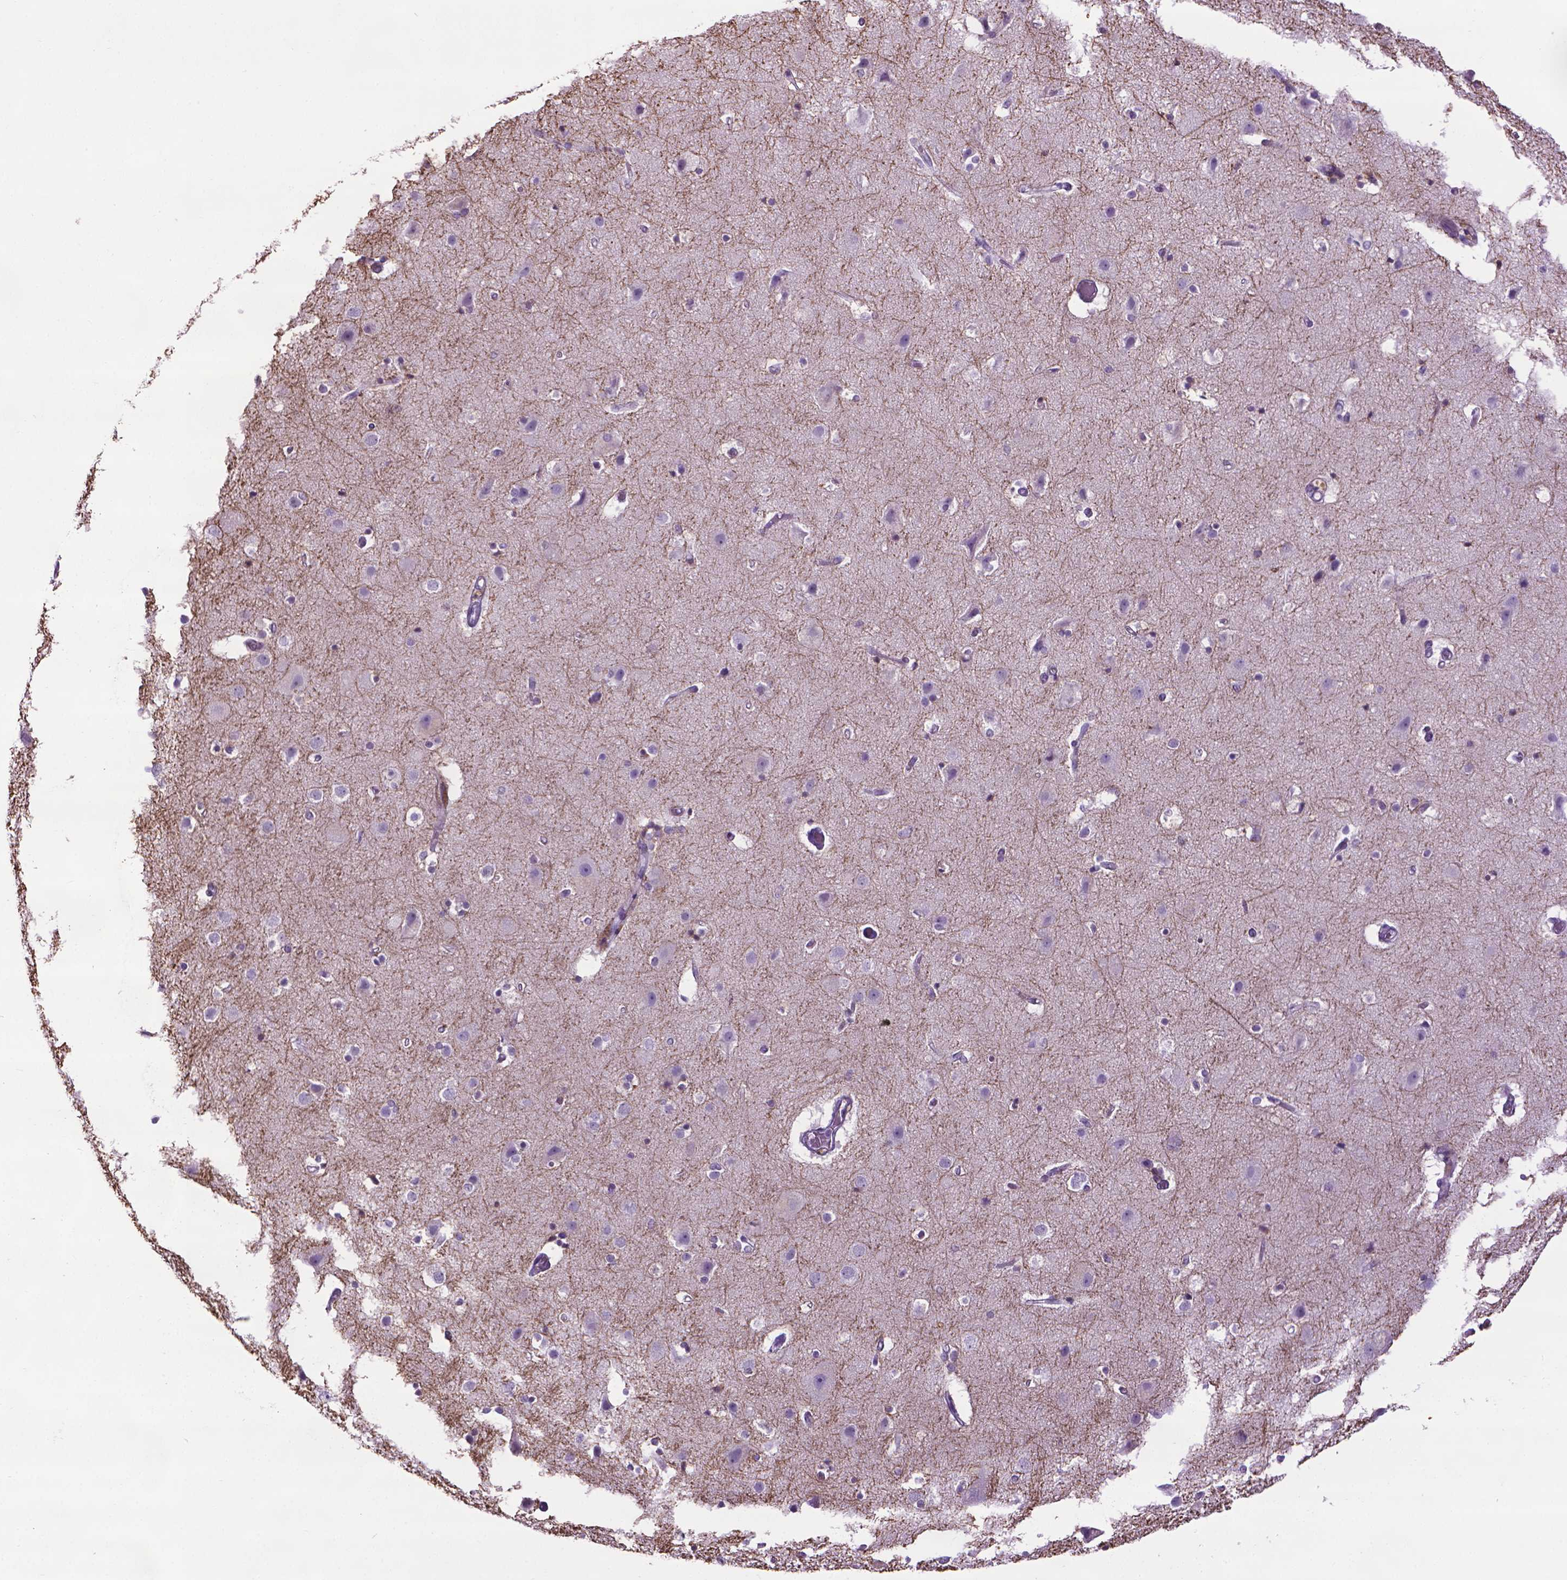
{"staining": {"intensity": "negative", "quantity": "none", "location": "none"}, "tissue": "cerebral cortex", "cell_type": "Endothelial cells", "image_type": "normal", "snomed": [{"axis": "morphology", "description": "Normal tissue, NOS"}, {"axis": "topography", "description": "Cerebral cortex"}], "caption": "This is an immunohistochemistry (IHC) histopathology image of benign cerebral cortex. There is no staining in endothelial cells.", "gene": "DNAI7", "patient": {"sex": "female", "age": 52}}